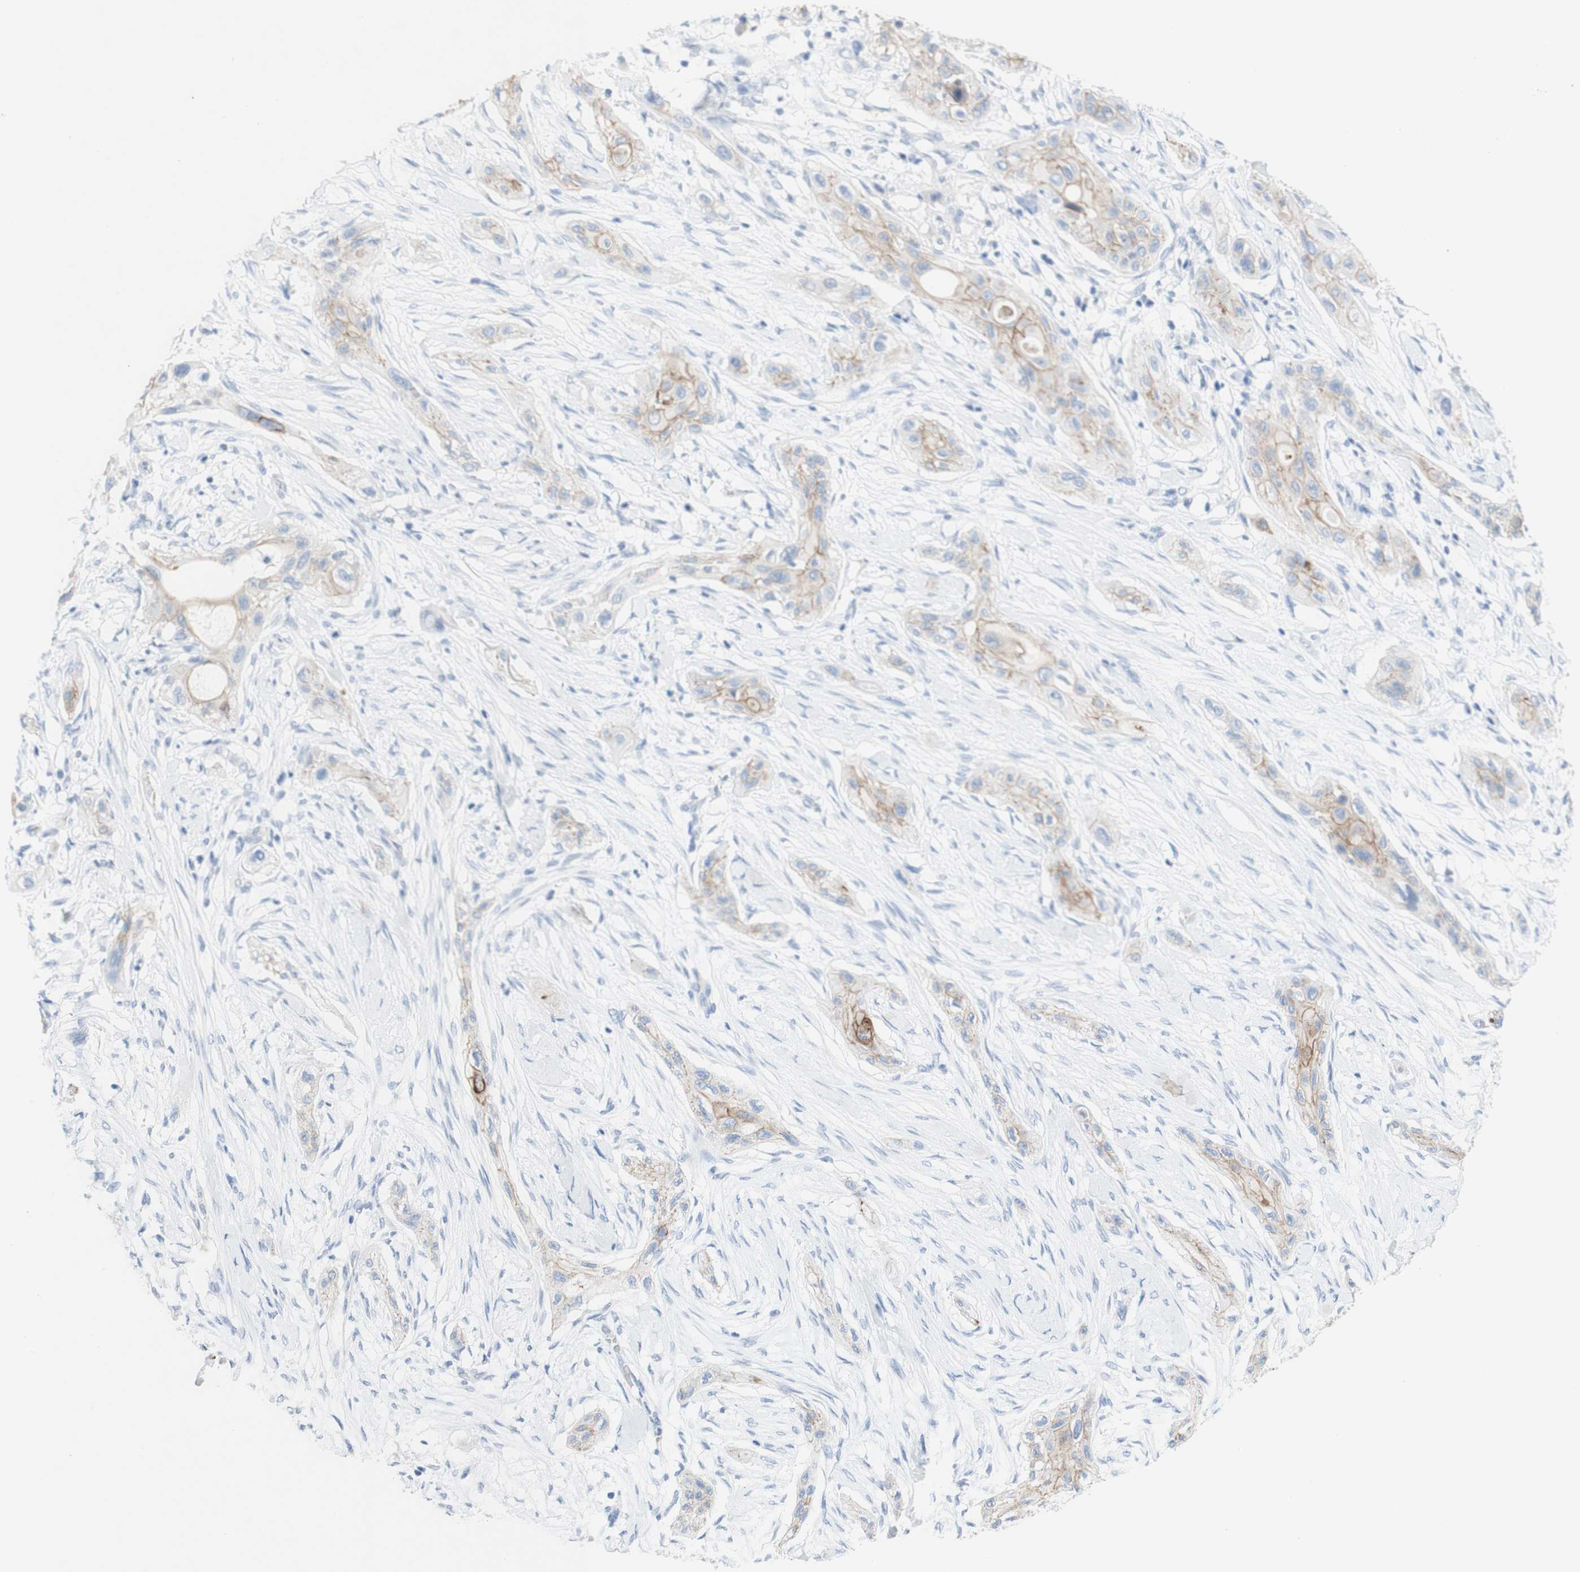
{"staining": {"intensity": "weak", "quantity": ">75%", "location": "cytoplasmic/membranous"}, "tissue": "lung cancer", "cell_type": "Tumor cells", "image_type": "cancer", "snomed": [{"axis": "morphology", "description": "Squamous cell carcinoma, NOS"}, {"axis": "topography", "description": "Lung"}], "caption": "Brown immunohistochemical staining in lung squamous cell carcinoma displays weak cytoplasmic/membranous positivity in approximately >75% of tumor cells.", "gene": "DSC2", "patient": {"sex": "female", "age": 47}}